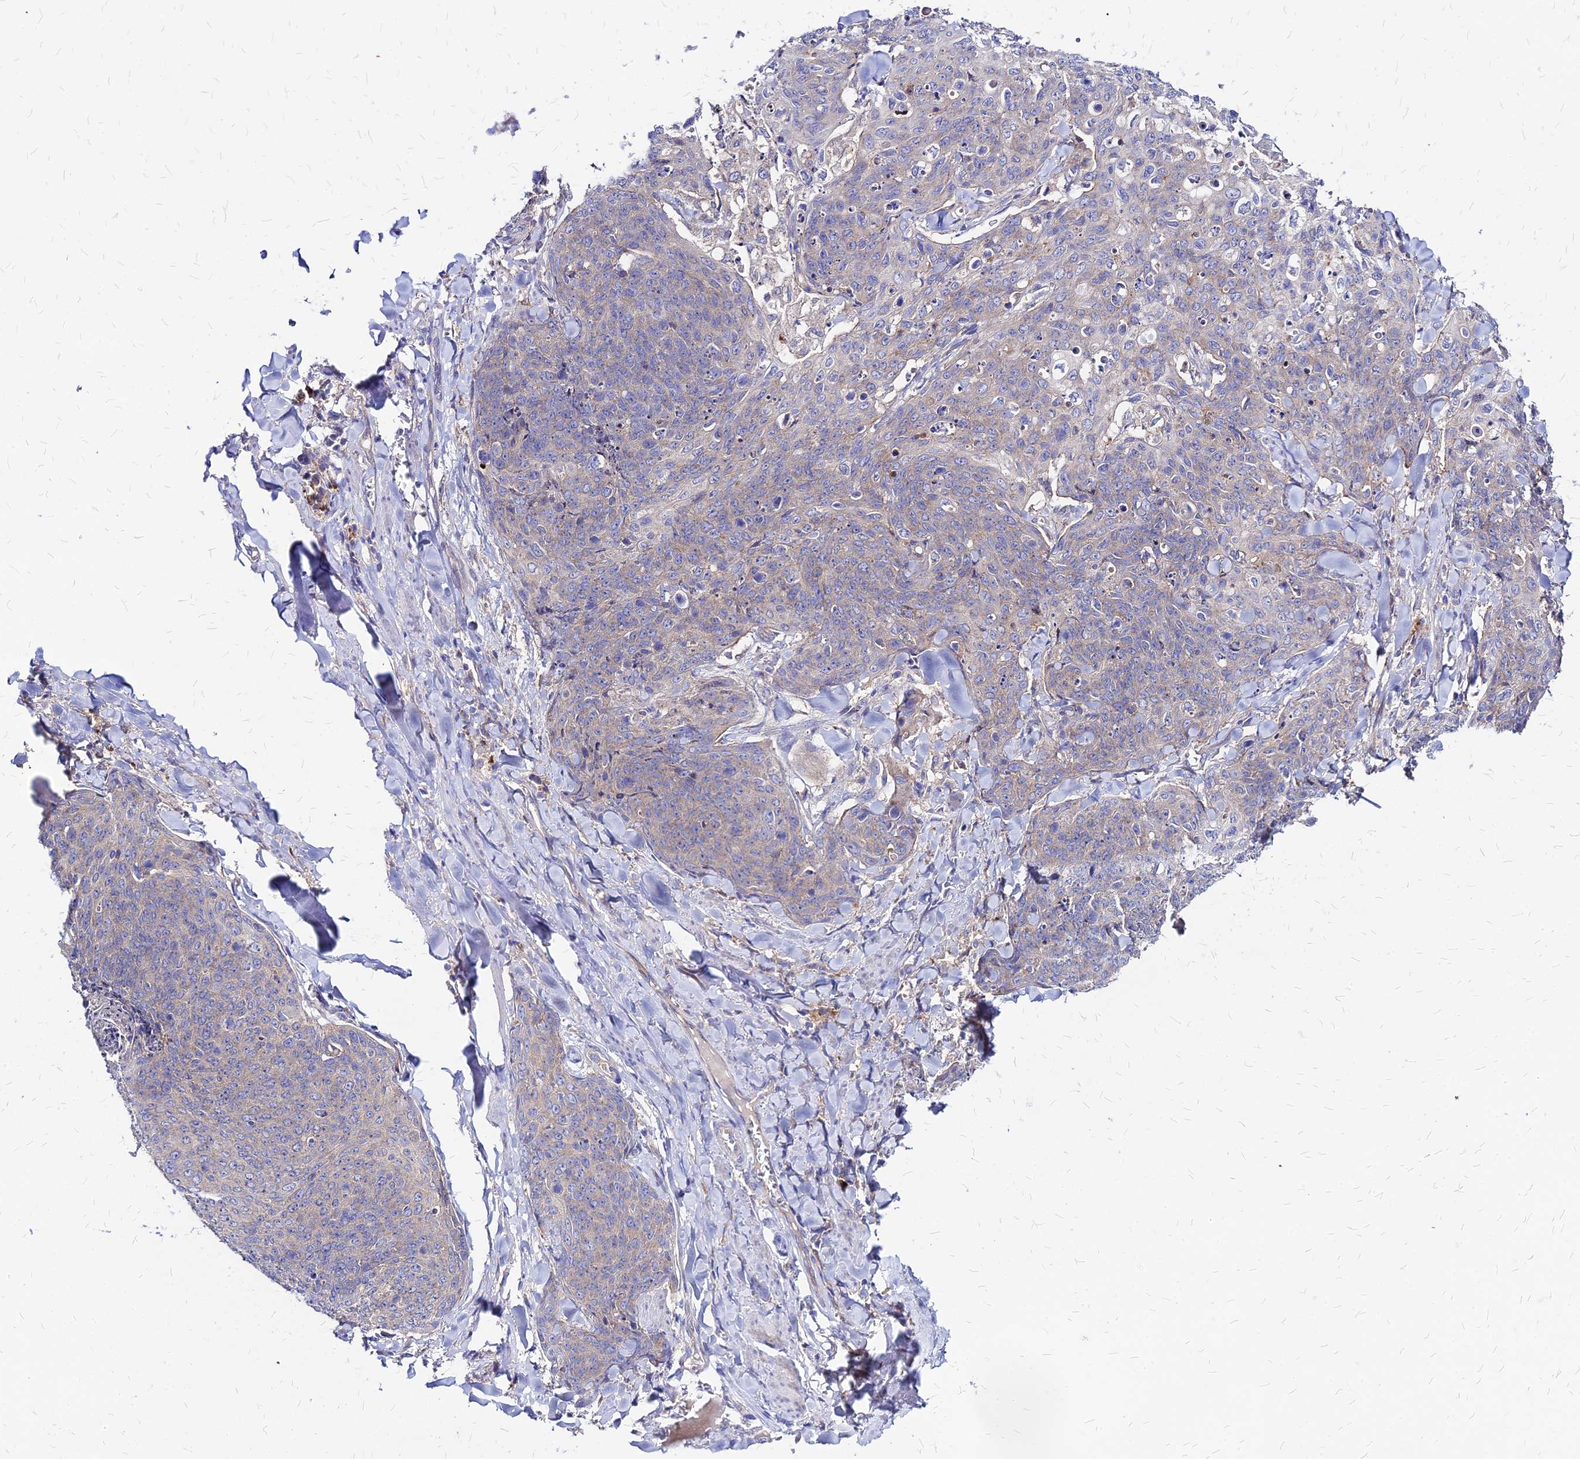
{"staining": {"intensity": "negative", "quantity": "none", "location": "none"}, "tissue": "skin cancer", "cell_type": "Tumor cells", "image_type": "cancer", "snomed": [{"axis": "morphology", "description": "Squamous cell carcinoma, NOS"}, {"axis": "topography", "description": "Skin"}, {"axis": "topography", "description": "Vulva"}], "caption": "Tumor cells show no significant staining in squamous cell carcinoma (skin).", "gene": "COMMD10", "patient": {"sex": "female", "age": 85}}